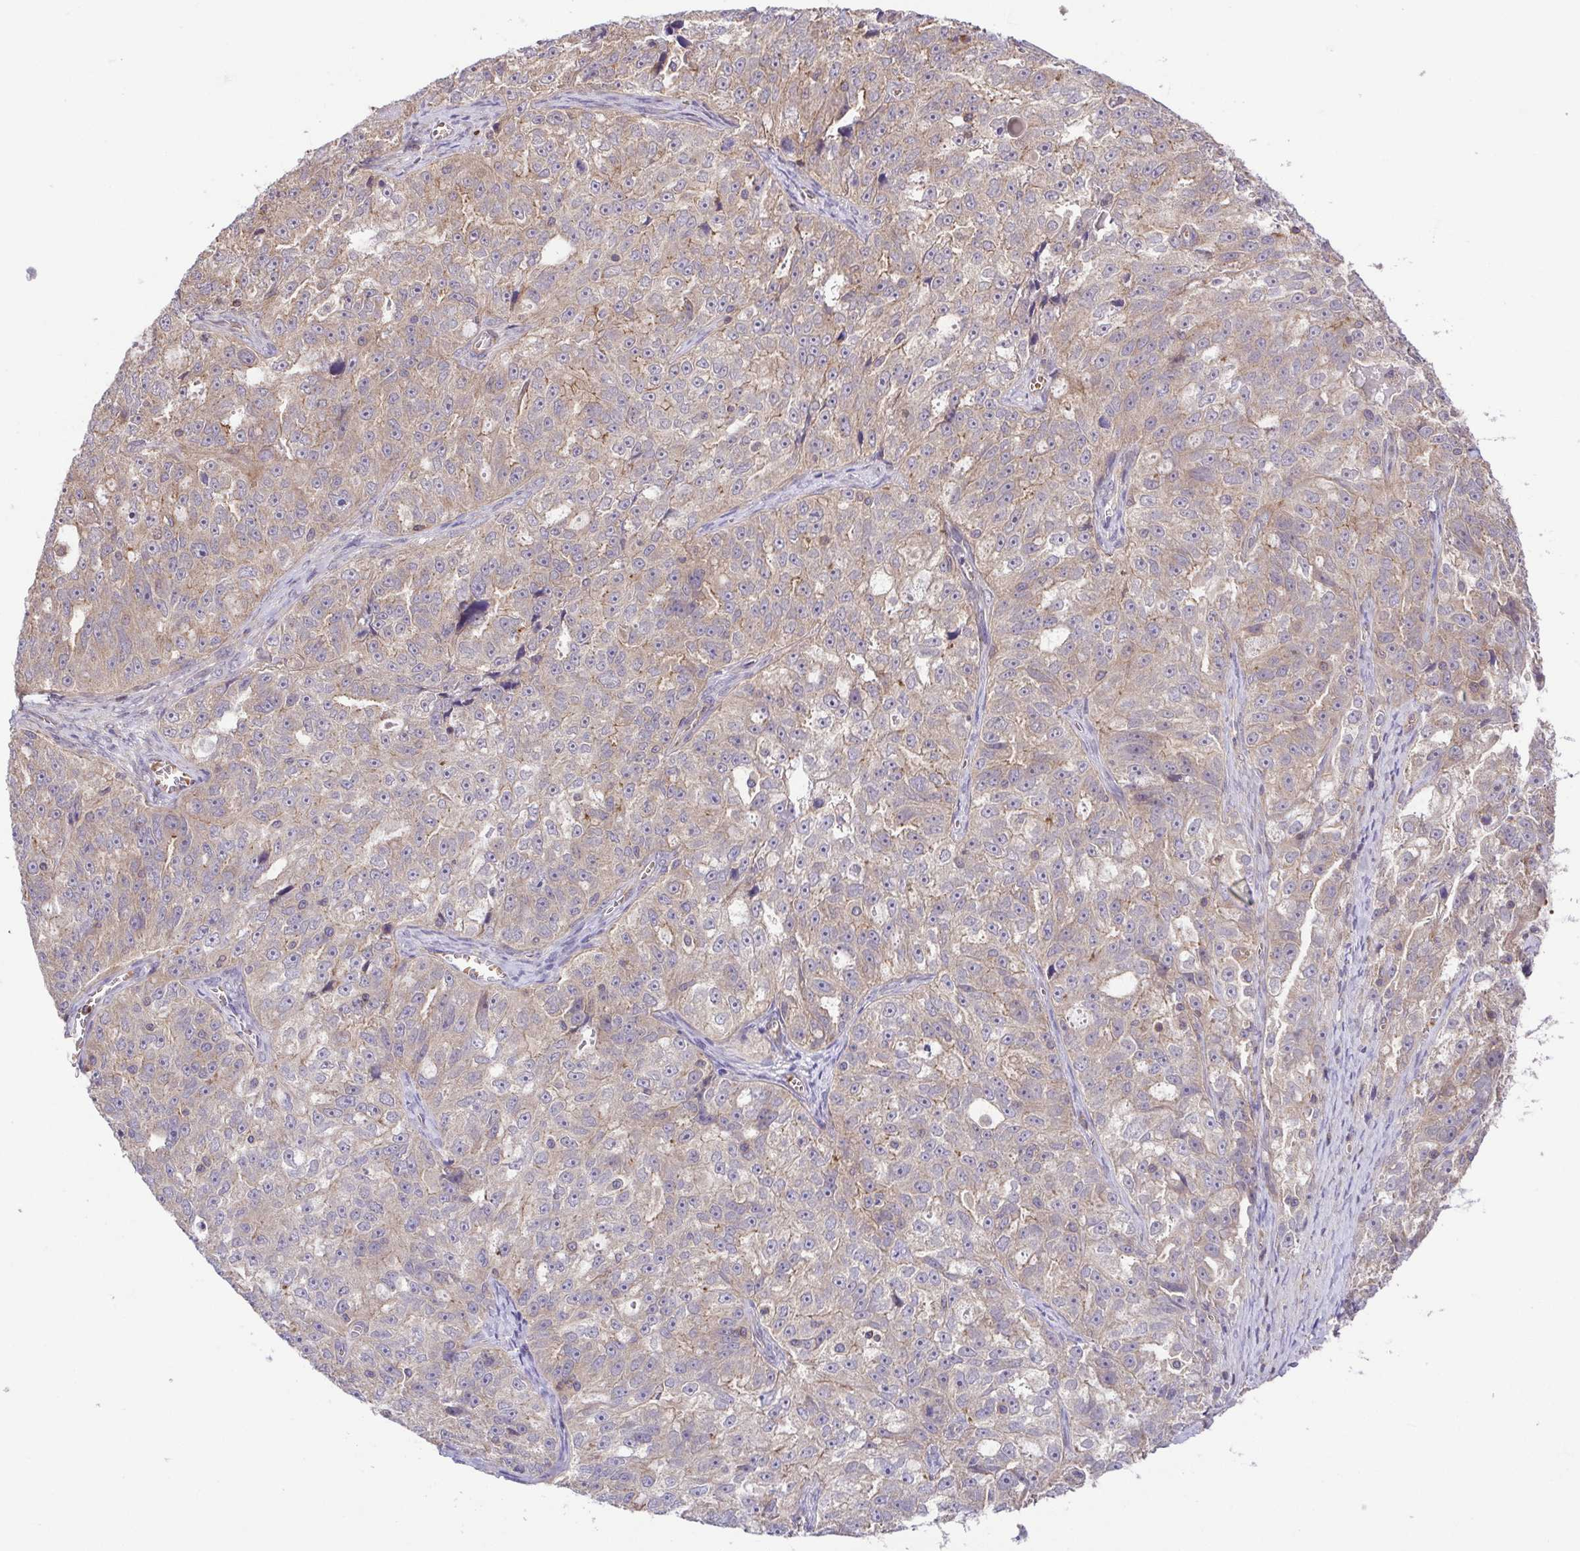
{"staining": {"intensity": "weak", "quantity": "<25%", "location": "cytoplasmic/membranous"}, "tissue": "ovarian cancer", "cell_type": "Tumor cells", "image_type": "cancer", "snomed": [{"axis": "morphology", "description": "Cystadenocarcinoma, serous, NOS"}, {"axis": "topography", "description": "Ovary"}], "caption": "Human ovarian serous cystadenocarcinoma stained for a protein using immunohistochemistry (IHC) exhibits no positivity in tumor cells.", "gene": "IDE", "patient": {"sex": "female", "age": 51}}